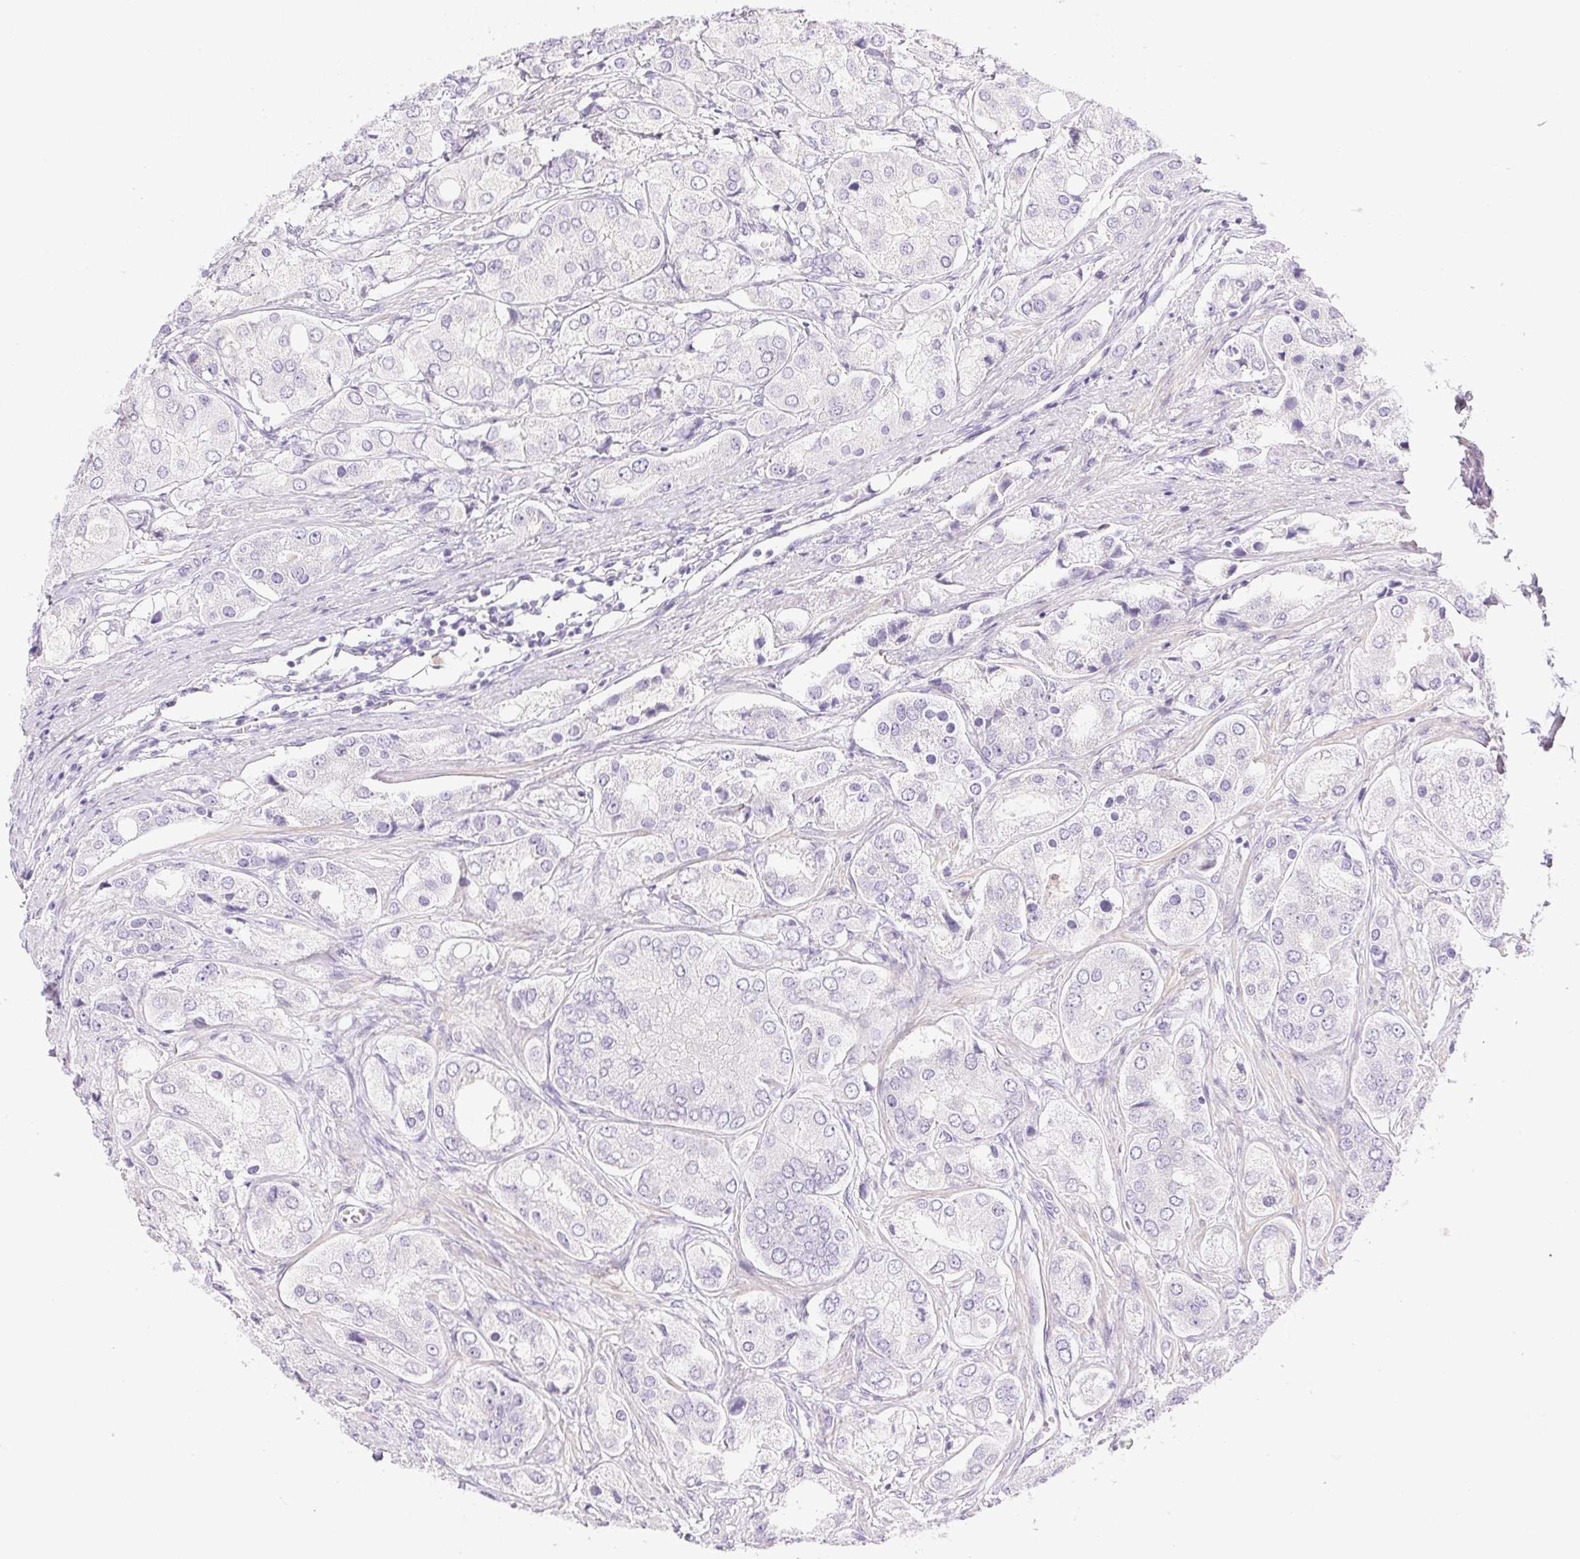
{"staining": {"intensity": "negative", "quantity": "none", "location": "none"}, "tissue": "prostate cancer", "cell_type": "Tumor cells", "image_type": "cancer", "snomed": [{"axis": "morphology", "description": "Adenocarcinoma, Low grade"}, {"axis": "topography", "description": "Prostate"}], "caption": "A high-resolution photomicrograph shows immunohistochemistry (IHC) staining of prostate cancer (low-grade adenocarcinoma), which reveals no significant positivity in tumor cells.", "gene": "CTRL", "patient": {"sex": "male", "age": 69}}